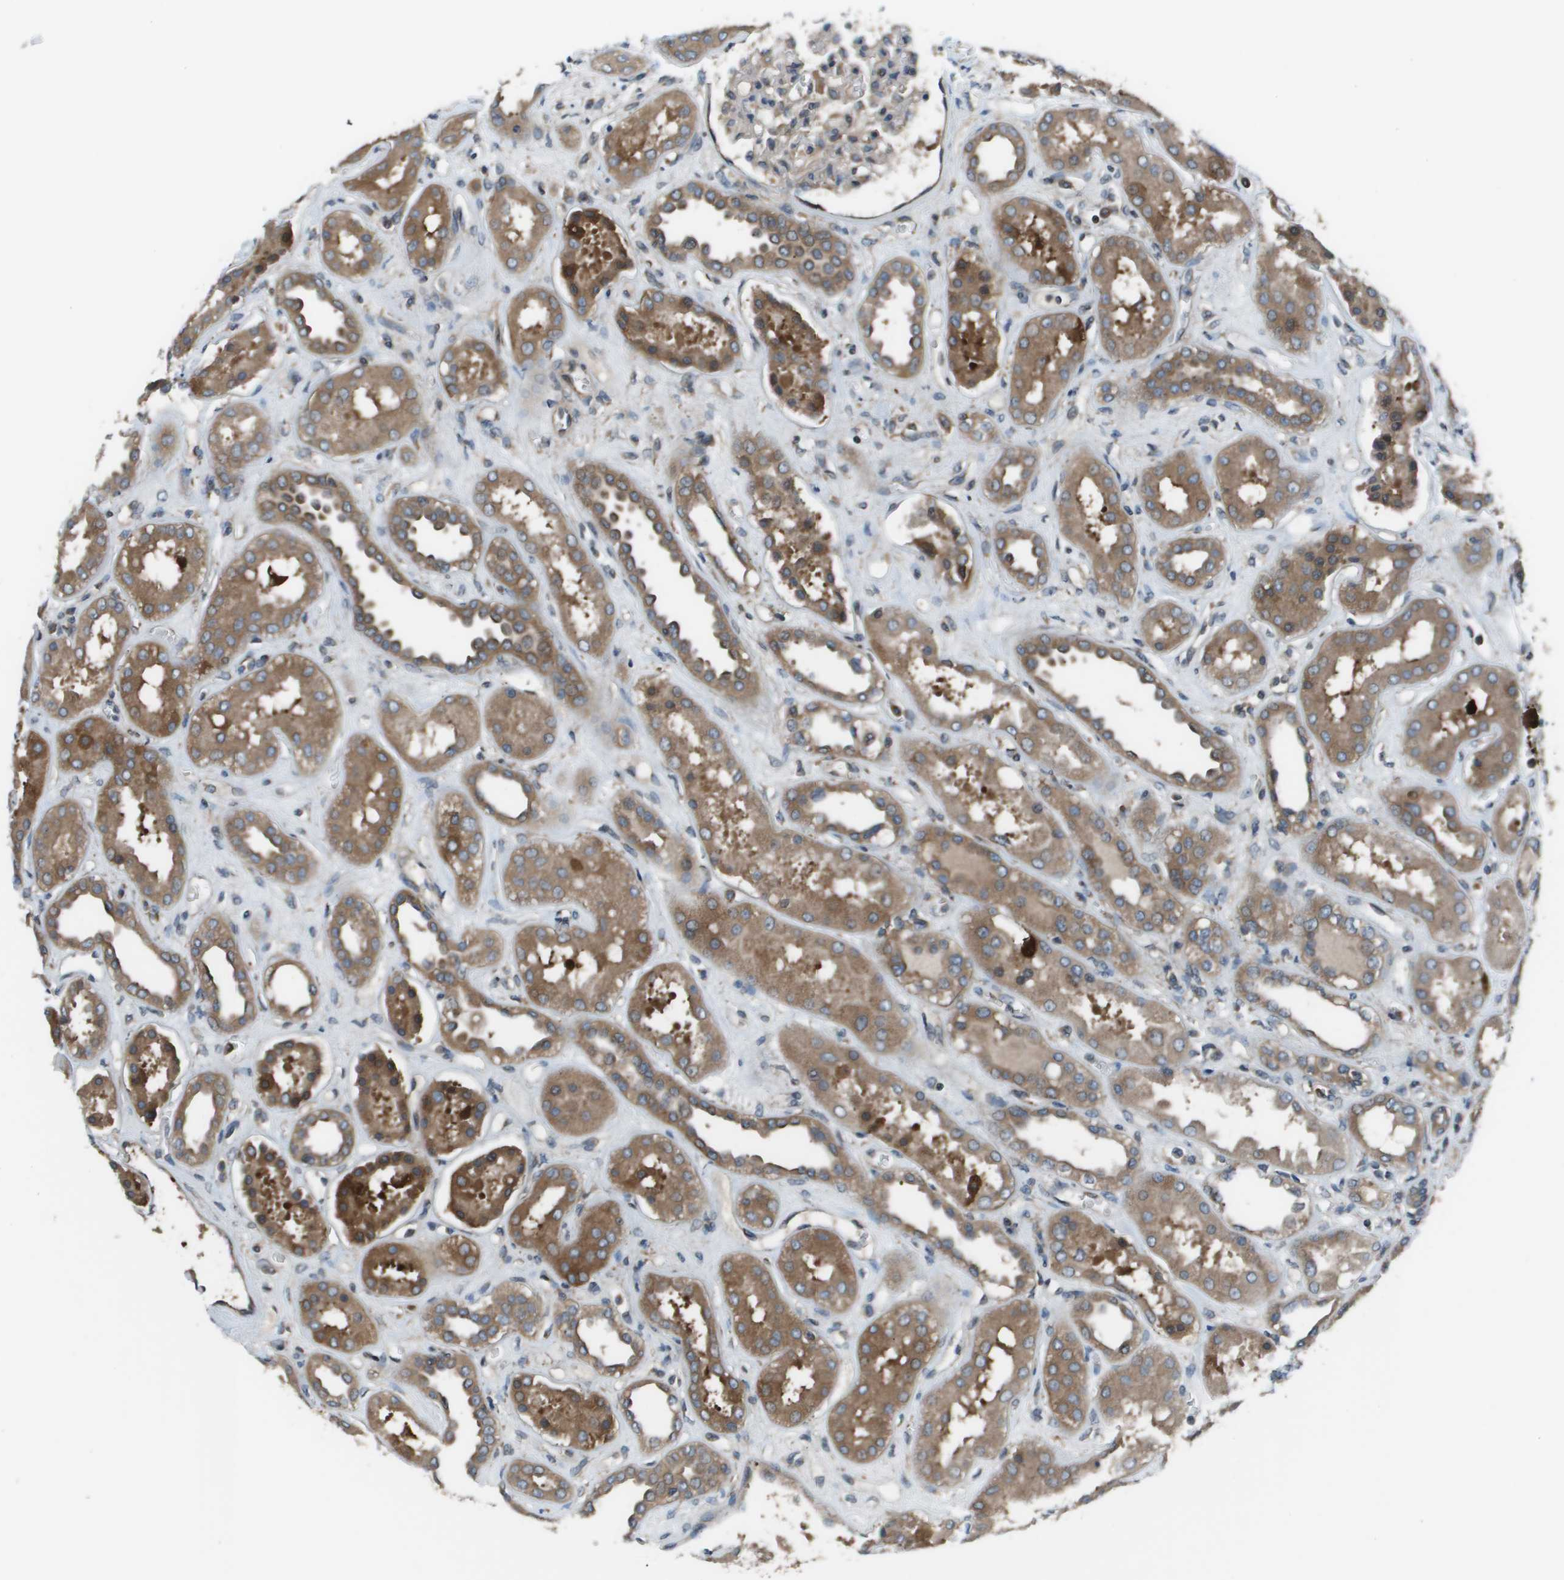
{"staining": {"intensity": "moderate", "quantity": "<25%", "location": "cytoplasmic/membranous"}, "tissue": "kidney", "cell_type": "Cells in glomeruli", "image_type": "normal", "snomed": [{"axis": "morphology", "description": "Normal tissue, NOS"}, {"axis": "topography", "description": "Kidney"}], "caption": "Moderate cytoplasmic/membranous positivity for a protein is seen in approximately <25% of cells in glomeruli of unremarkable kidney using immunohistochemistry.", "gene": "EIF3B", "patient": {"sex": "male", "age": 59}}